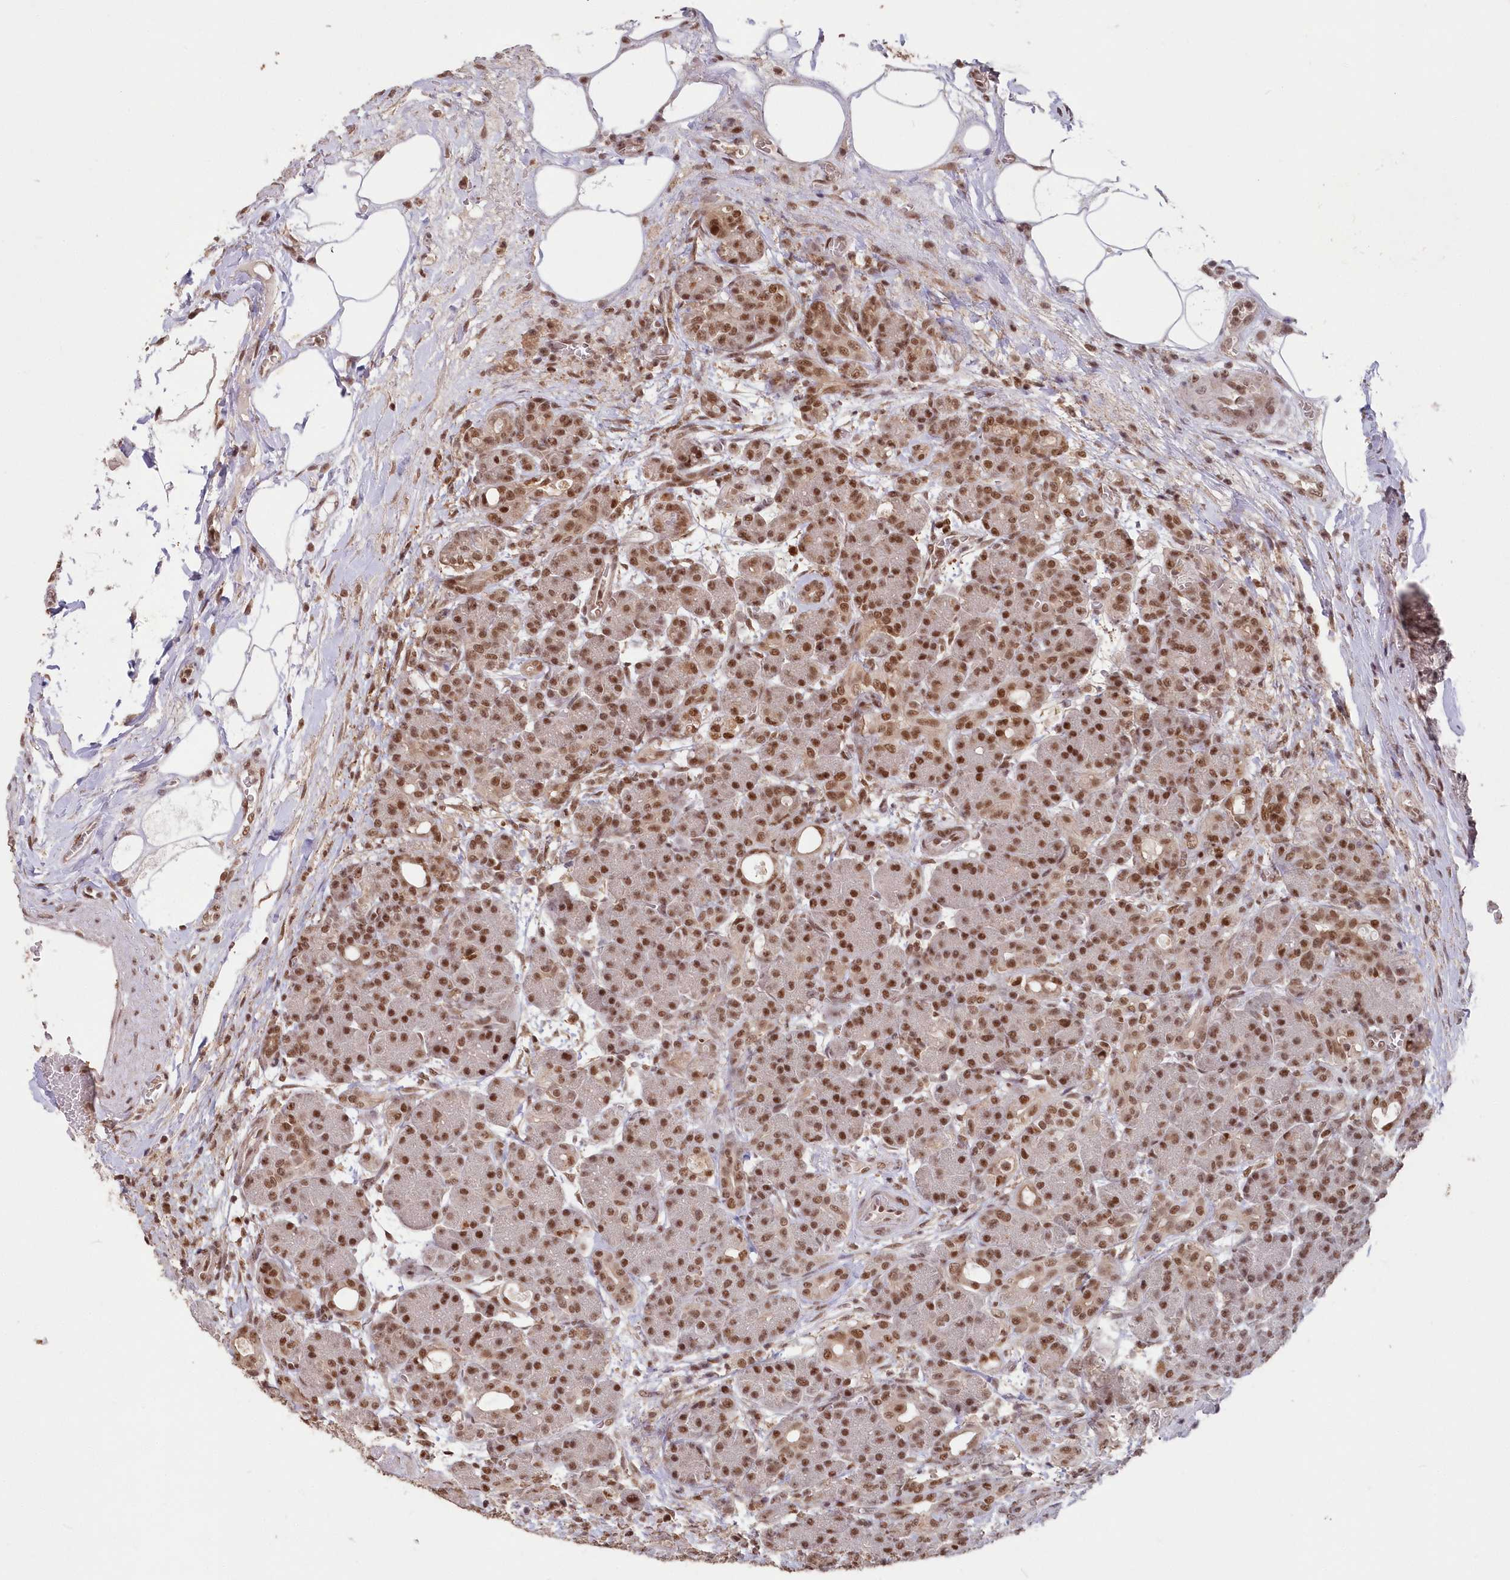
{"staining": {"intensity": "strong", "quantity": ">75%", "location": "nuclear"}, "tissue": "pancreas", "cell_type": "Exocrine glandular cells", "image_type": "normal", "snomed": [{"axis": "morphology", "description": "Normal tissue, NOS"}, {"axis": "topography", "description": "Pancreas"}], "caption": "A high amount of strong nuclear expression is appreciated in approximately >75% of exocrine glandular cells in unremarkable pancreas. Ihc stains the protein in brown and the nuclei are stained blue.", "gene": "PDS5A", "patient": {"sex": "male", "age": 63}}